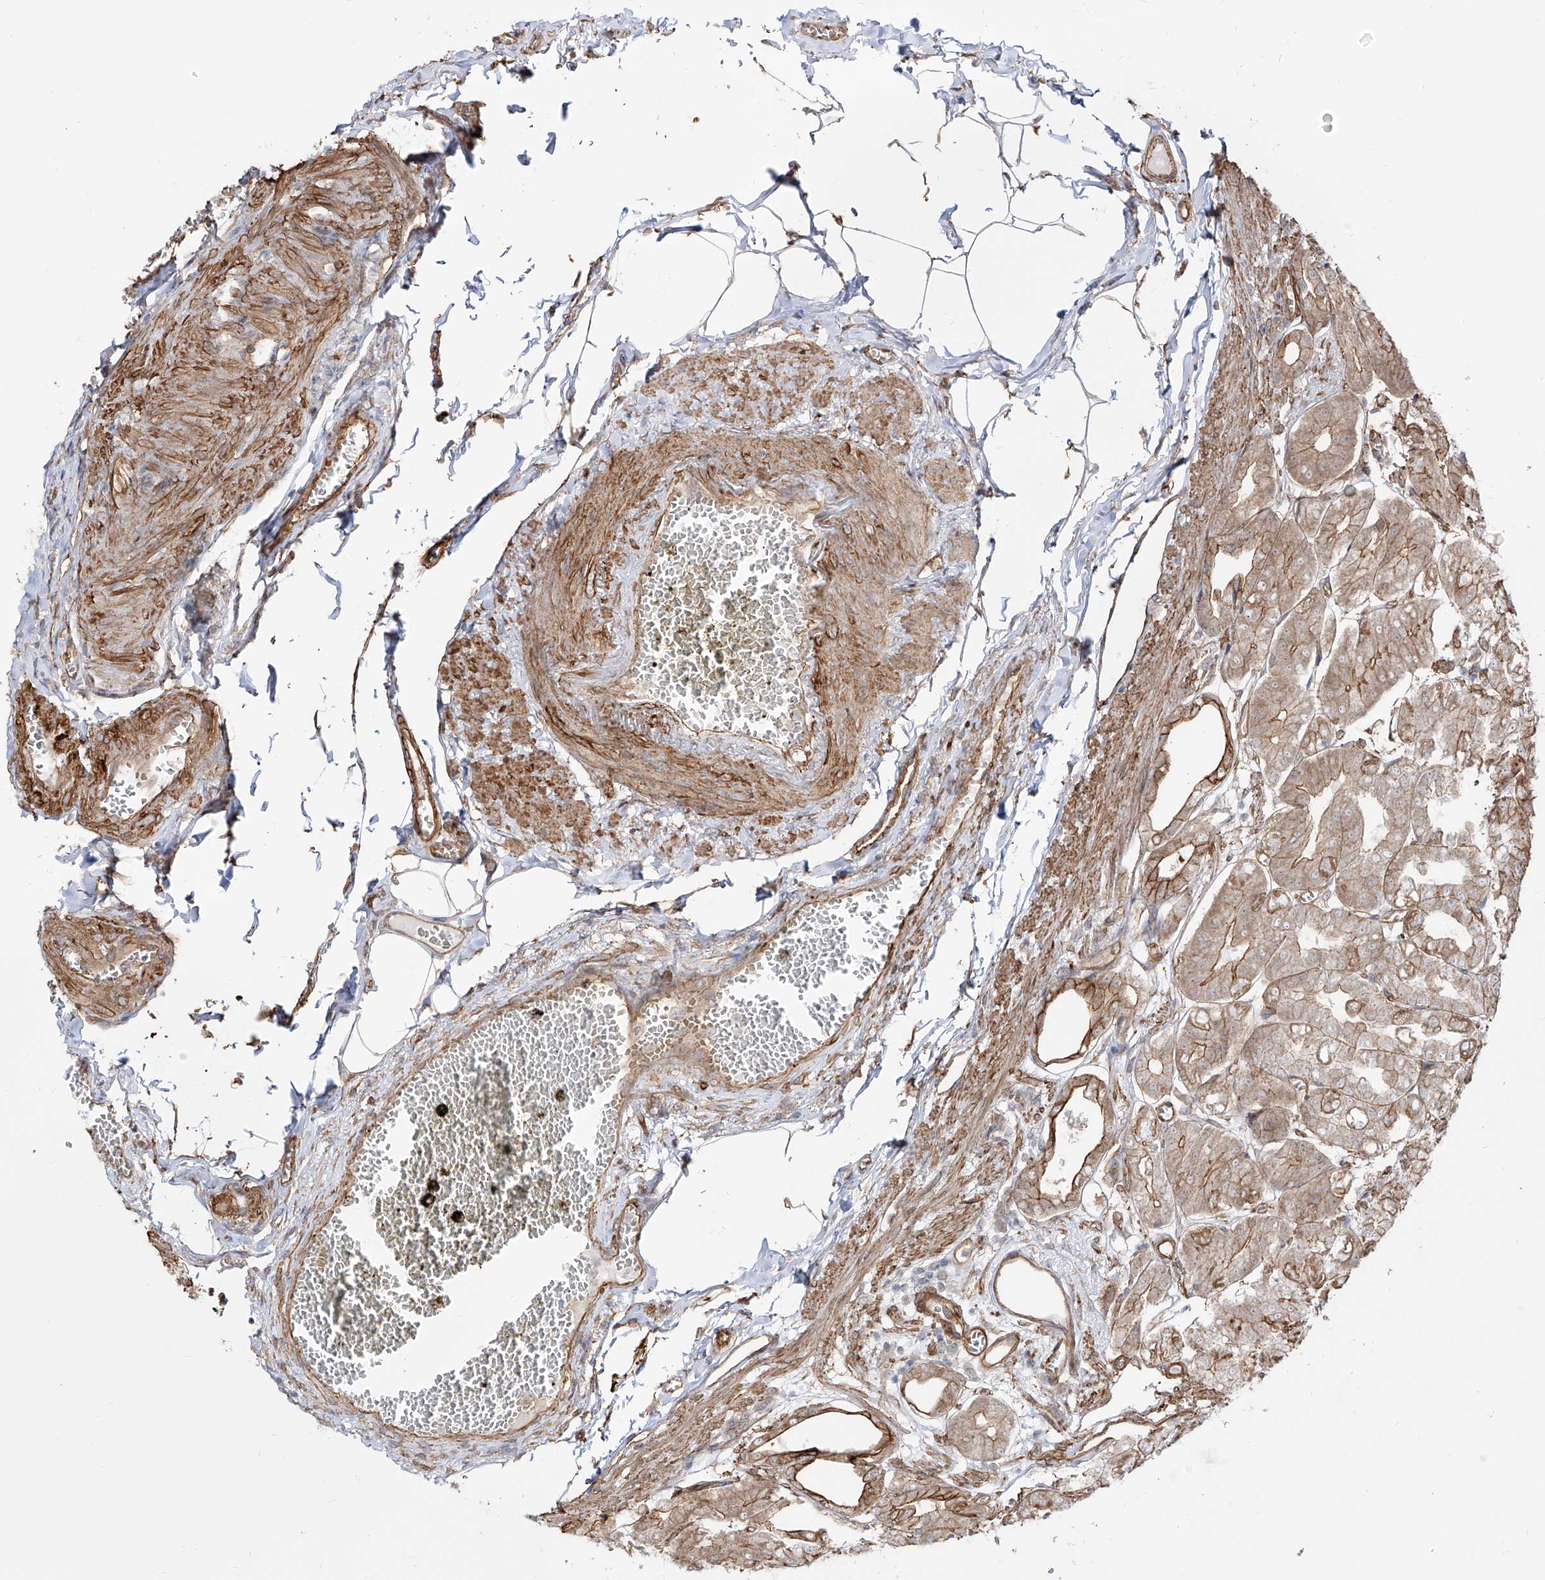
{"staining": {"intensity": "strong", "quantity": "25%-75%", "location": "cytoplasmic/membranous"}, "tissue": "stomach", "cell_type": "Glandular cells", "image_type": "normal", "snomed": [{"axis": "morphology", "description": "Normal tissue, NOS"}, {"axis": "topography", "description": "Stomach, lower"}], "caption": "Immunohistochemical staining of benign stomach exhibits 25%-75% levels of strong cytoplasmic/membranous protein positivity in approximately 25%-75% of glandular cells. (brown staining indicates protein expression, while blue staining denotes nuclei).", "gene": "ZNF180", "patient": {"sex": "male", "age": 71}}